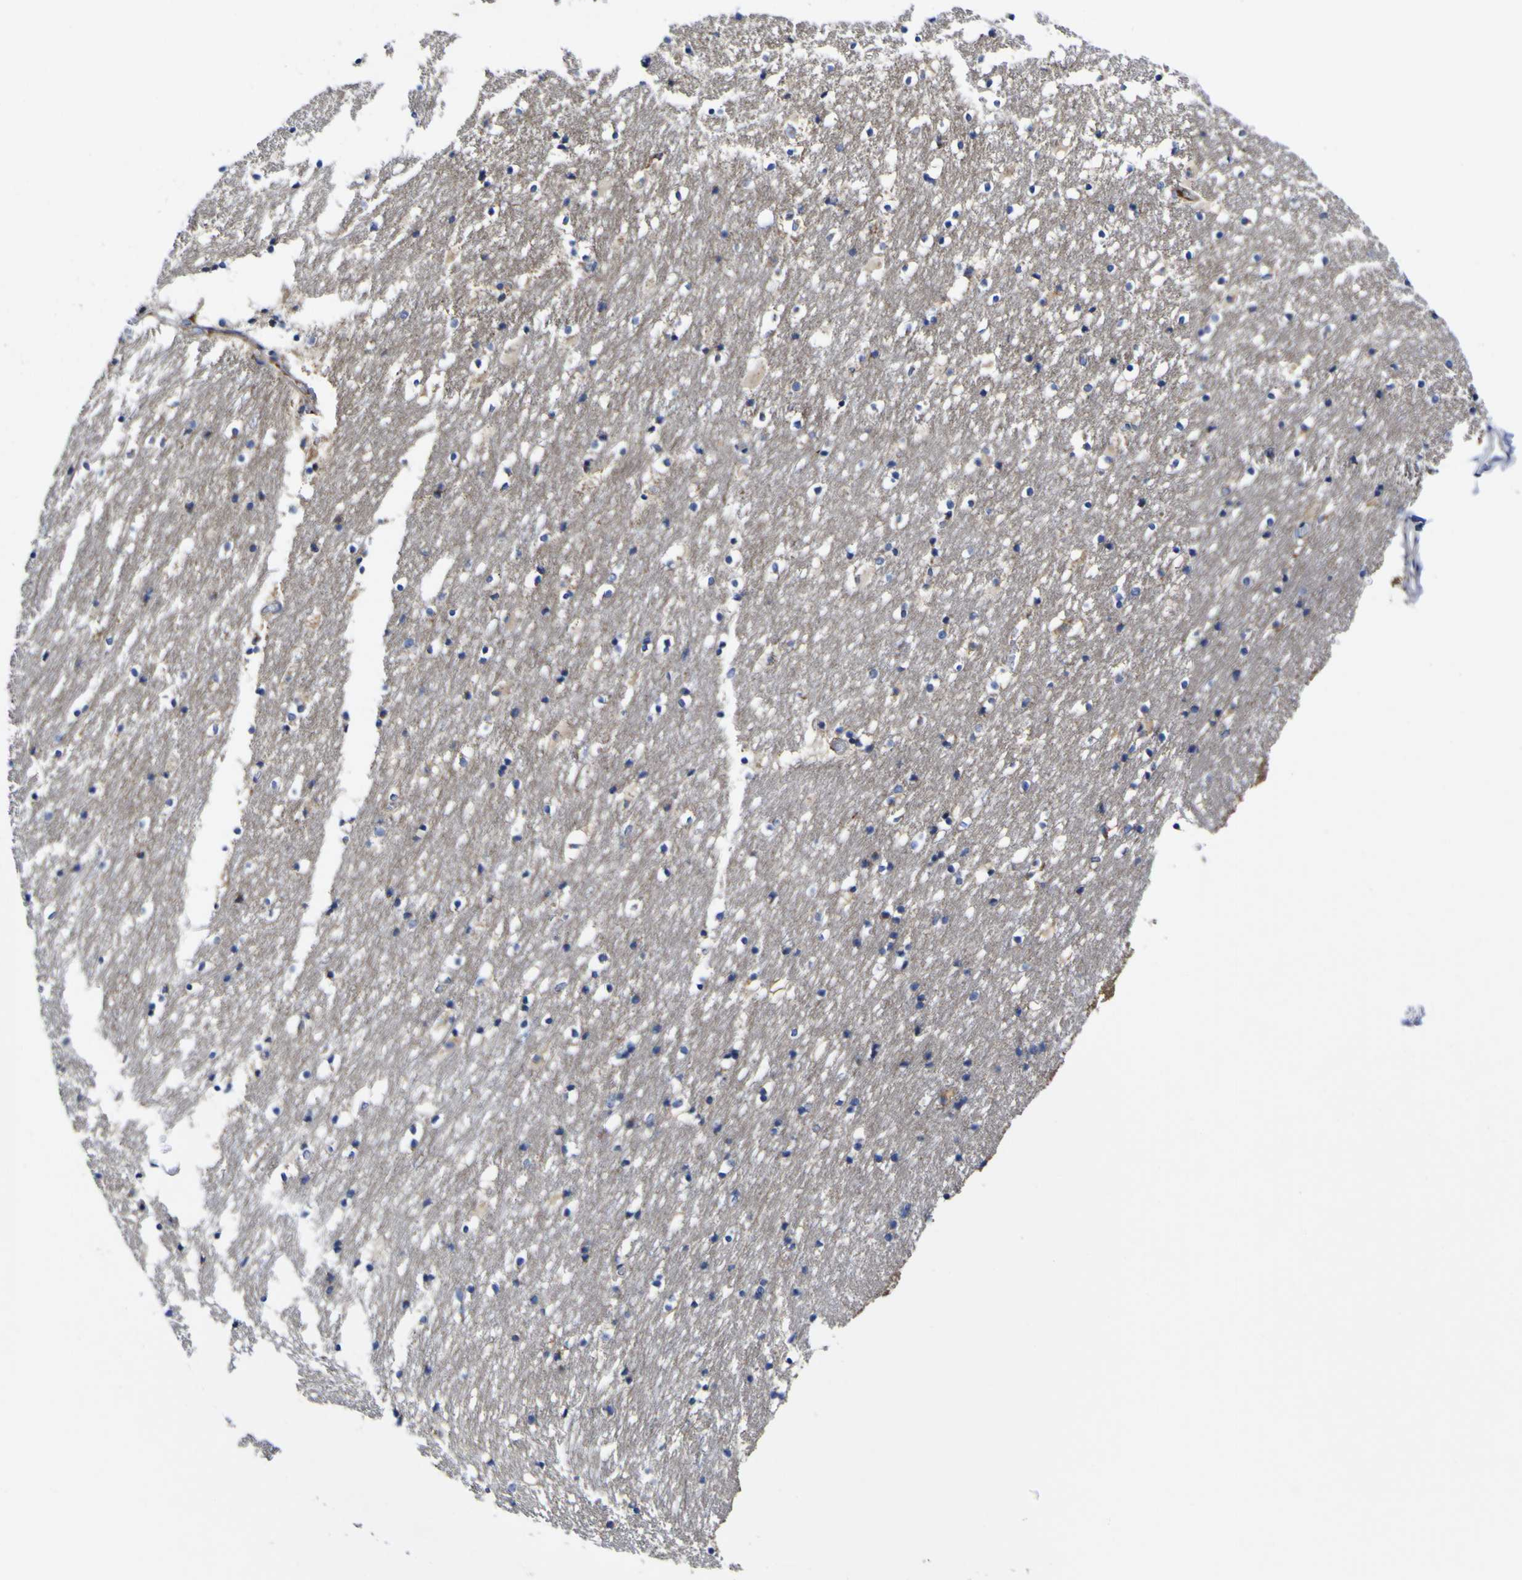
{"staining": {"intensity": "weak", "quantity": "<25%", "location": "cytoplasmic/membranous"}, "tissue": "caudate", "cell_type": "Glial cells", "image_type": "normal", "snomed": [{"axis": "morphology", "description": "Normal tissue, NOS"}, {"axis": "topography", "description": "Lateral ventricle wall"}], "caption": "DAB immunohistochemical staining of benign human caudate shows no significant positivity in glial cells.", "gene": "CCDC90B", "patient": {"sex": "male", "age": 45}}